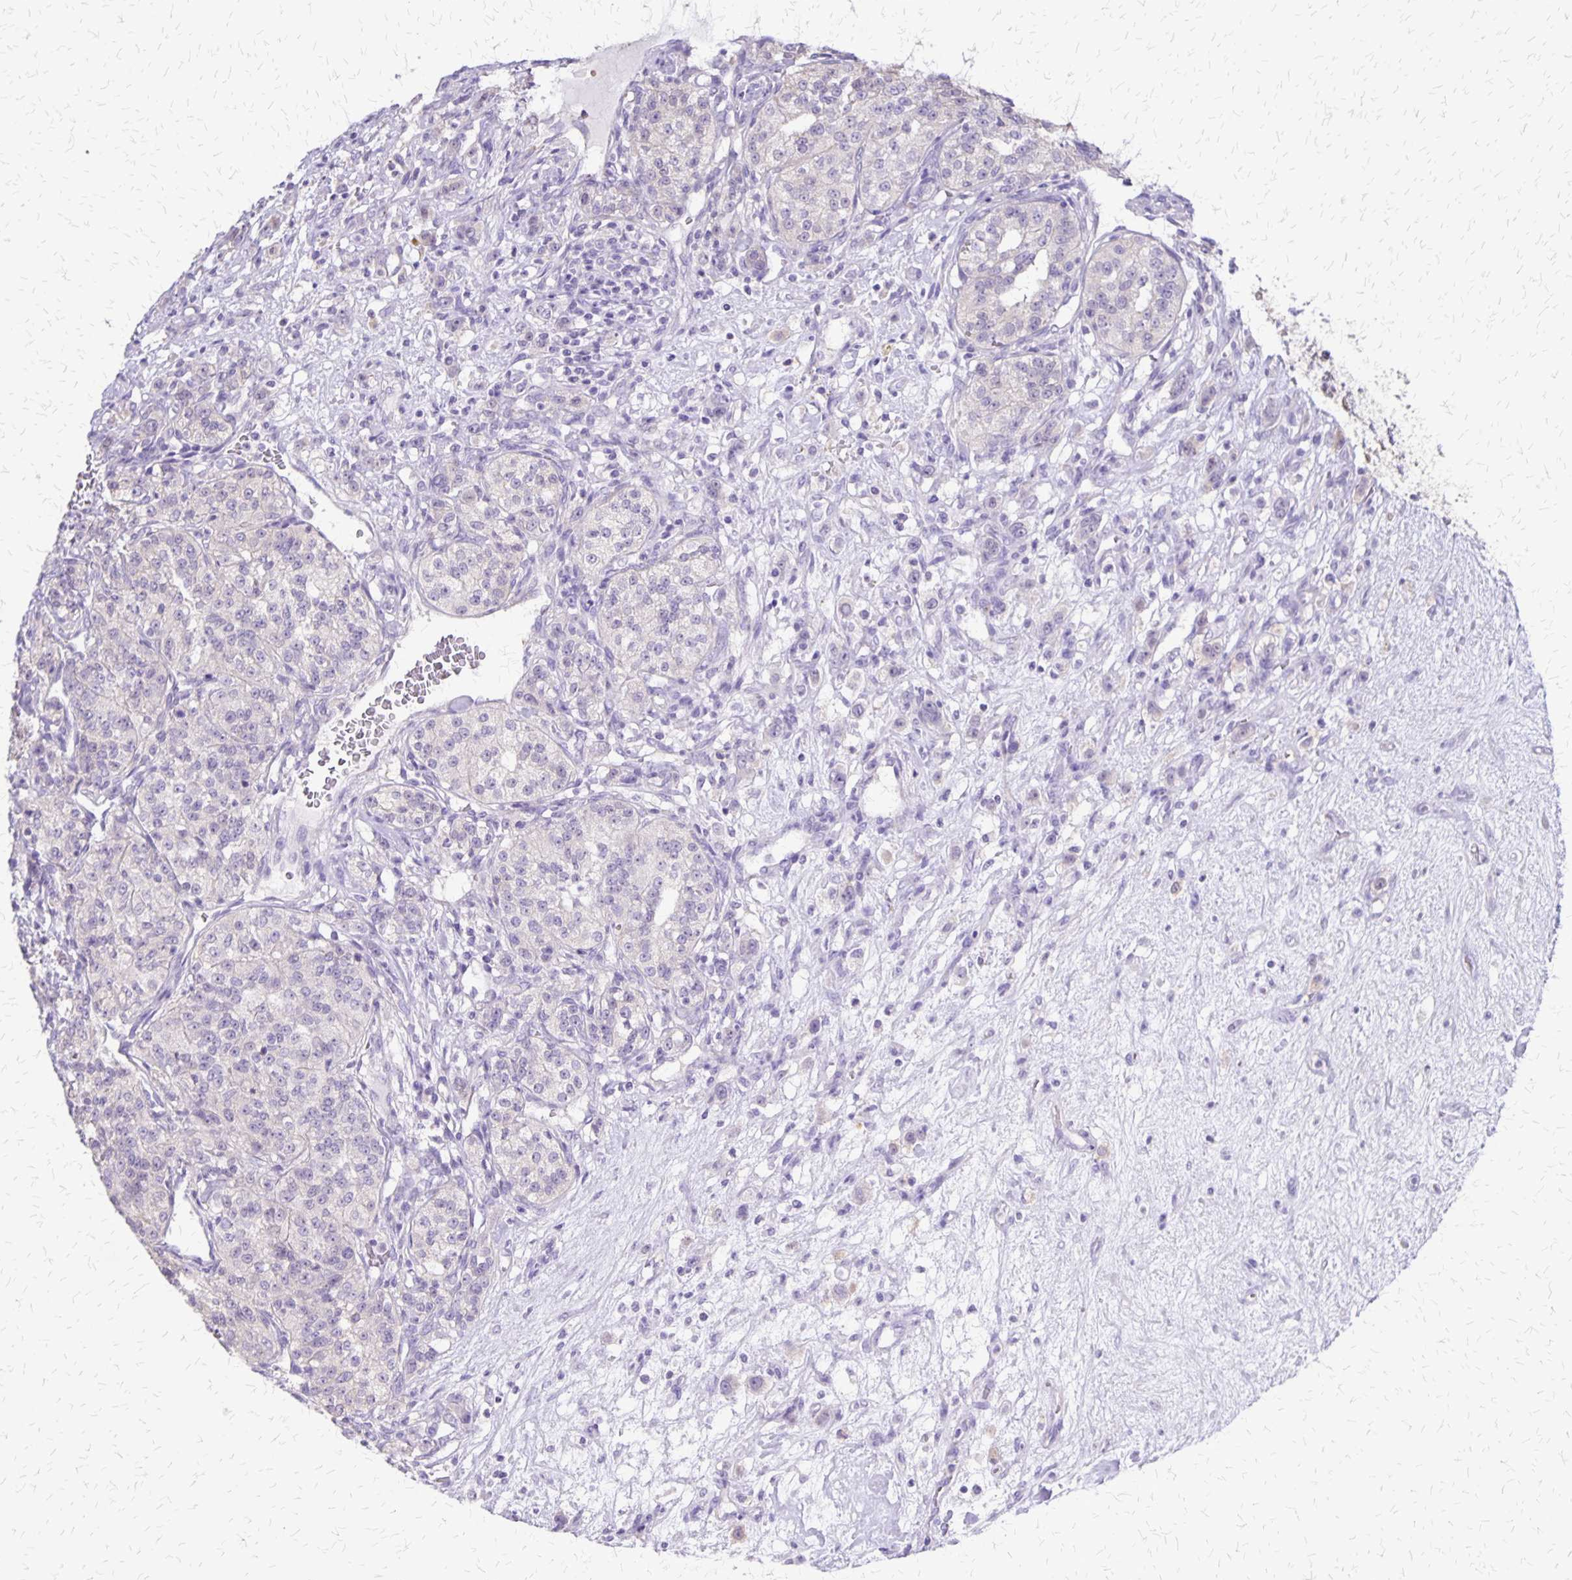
{"staining": {"intensity": "negative", "quantity": "none", "location": "none"}, "tissue": "renal cancer", "cell_type": "Tumor cells", "image_type": "cancer", "snomed": [{"axis": "morphology", "description": "Adenocarcinoma, NOS"}, {"axis": "topography", "description": "Kidney"}], "caption": "Renal cancer was stained to show a protein in brown. There is no significant positivity in tumor cells. Nuclei are stained in blue.", "gene": "SI", "patient": {"sex": "female", "age": 63}}